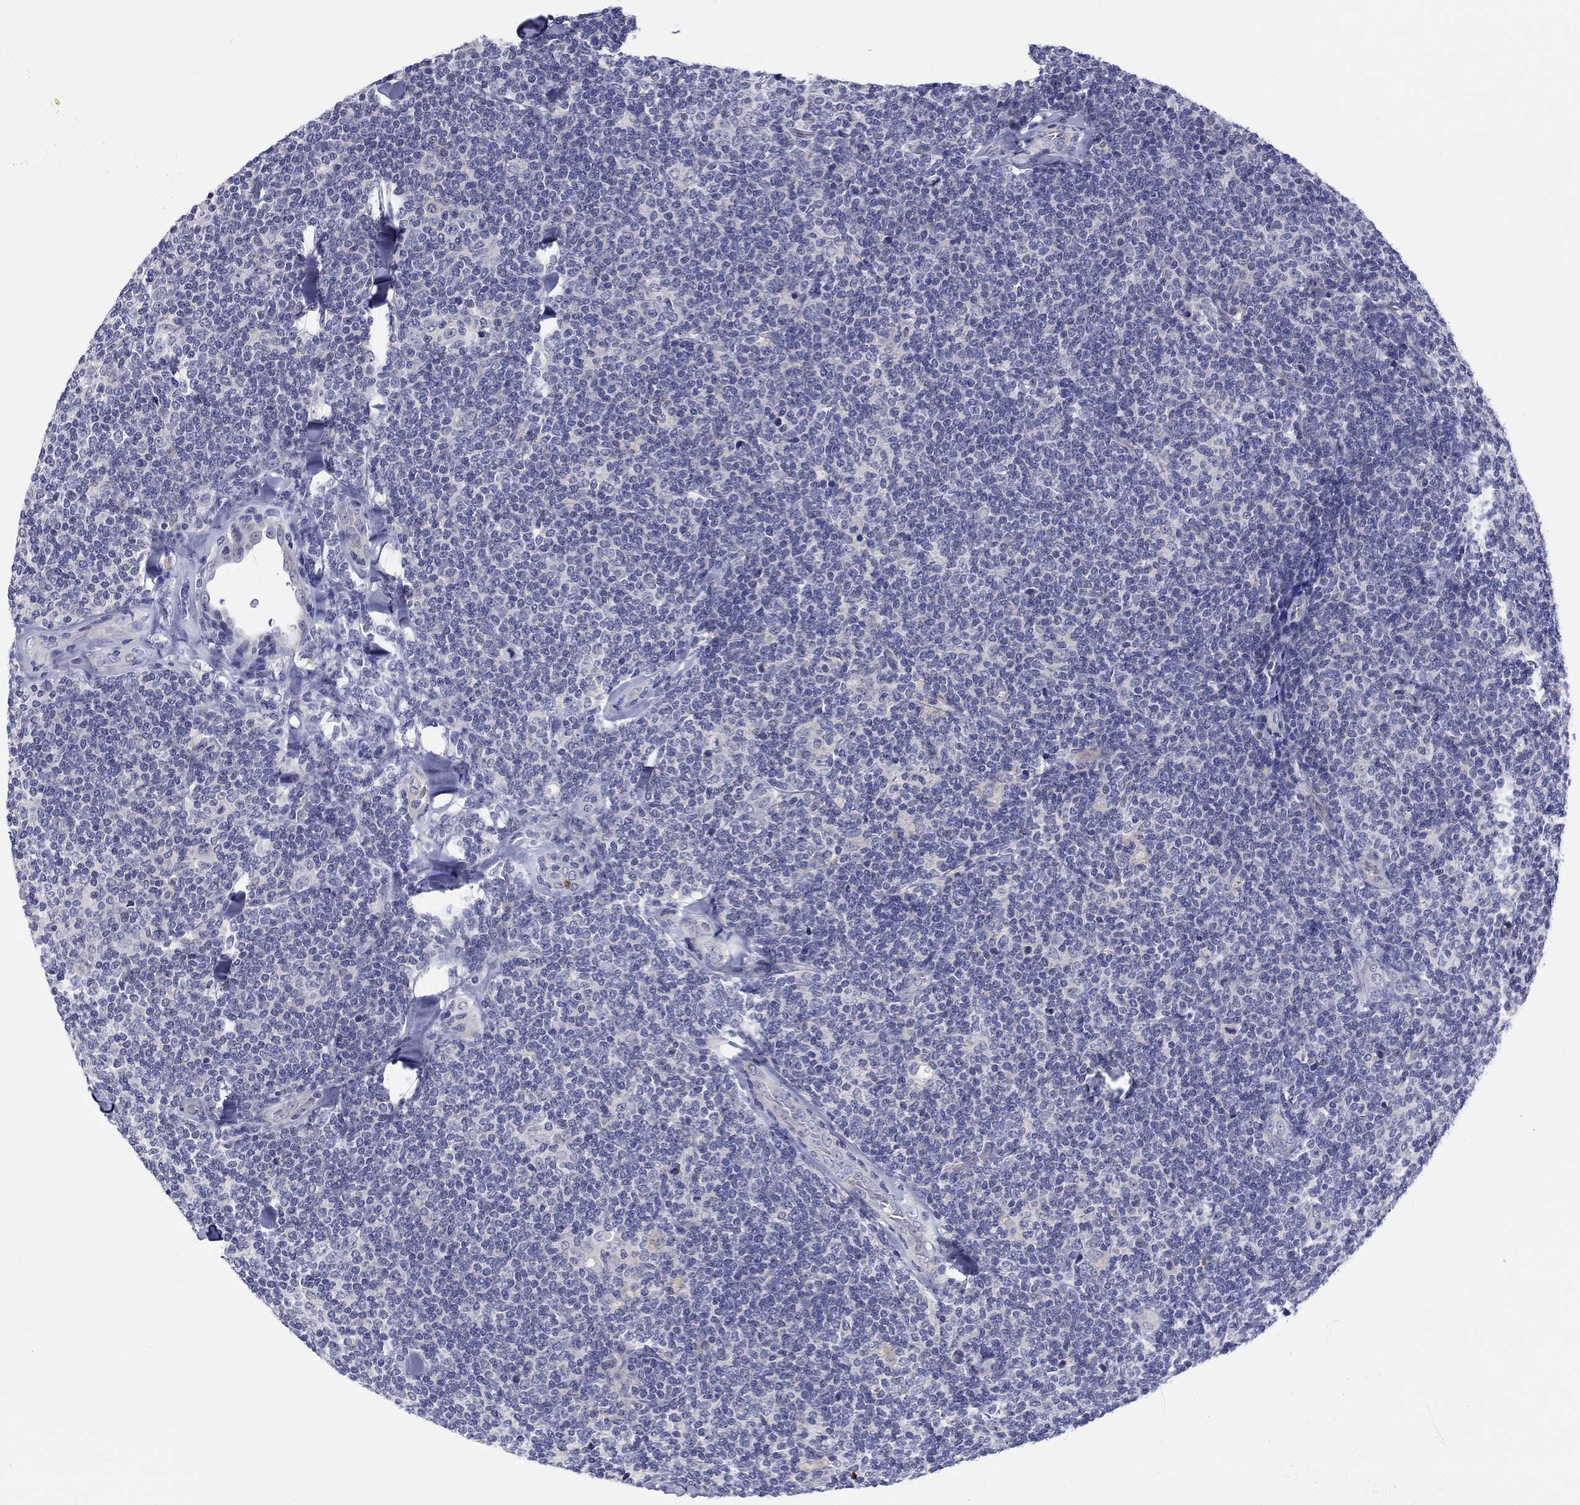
{"staining": {"intensity": "negative", "quantity": "none", "location": "none"}, "tissue": "lymphoma", "cell_type": "Tumor cells", "image_type": "cancer", "snomed": [{"axis": "morphology", "description": "Malignant lymphoma, non-Hodgkin's type, Low grade"}, {"axis": "topography", "description": "Lymph node"}], "caption": "IHC of low-grade malignant lymphoma, non-Hodgkin's type shows no positivity in tumor cells.", "gene": "ABCG4", "patient": {"sex": "female", "age": 56}}